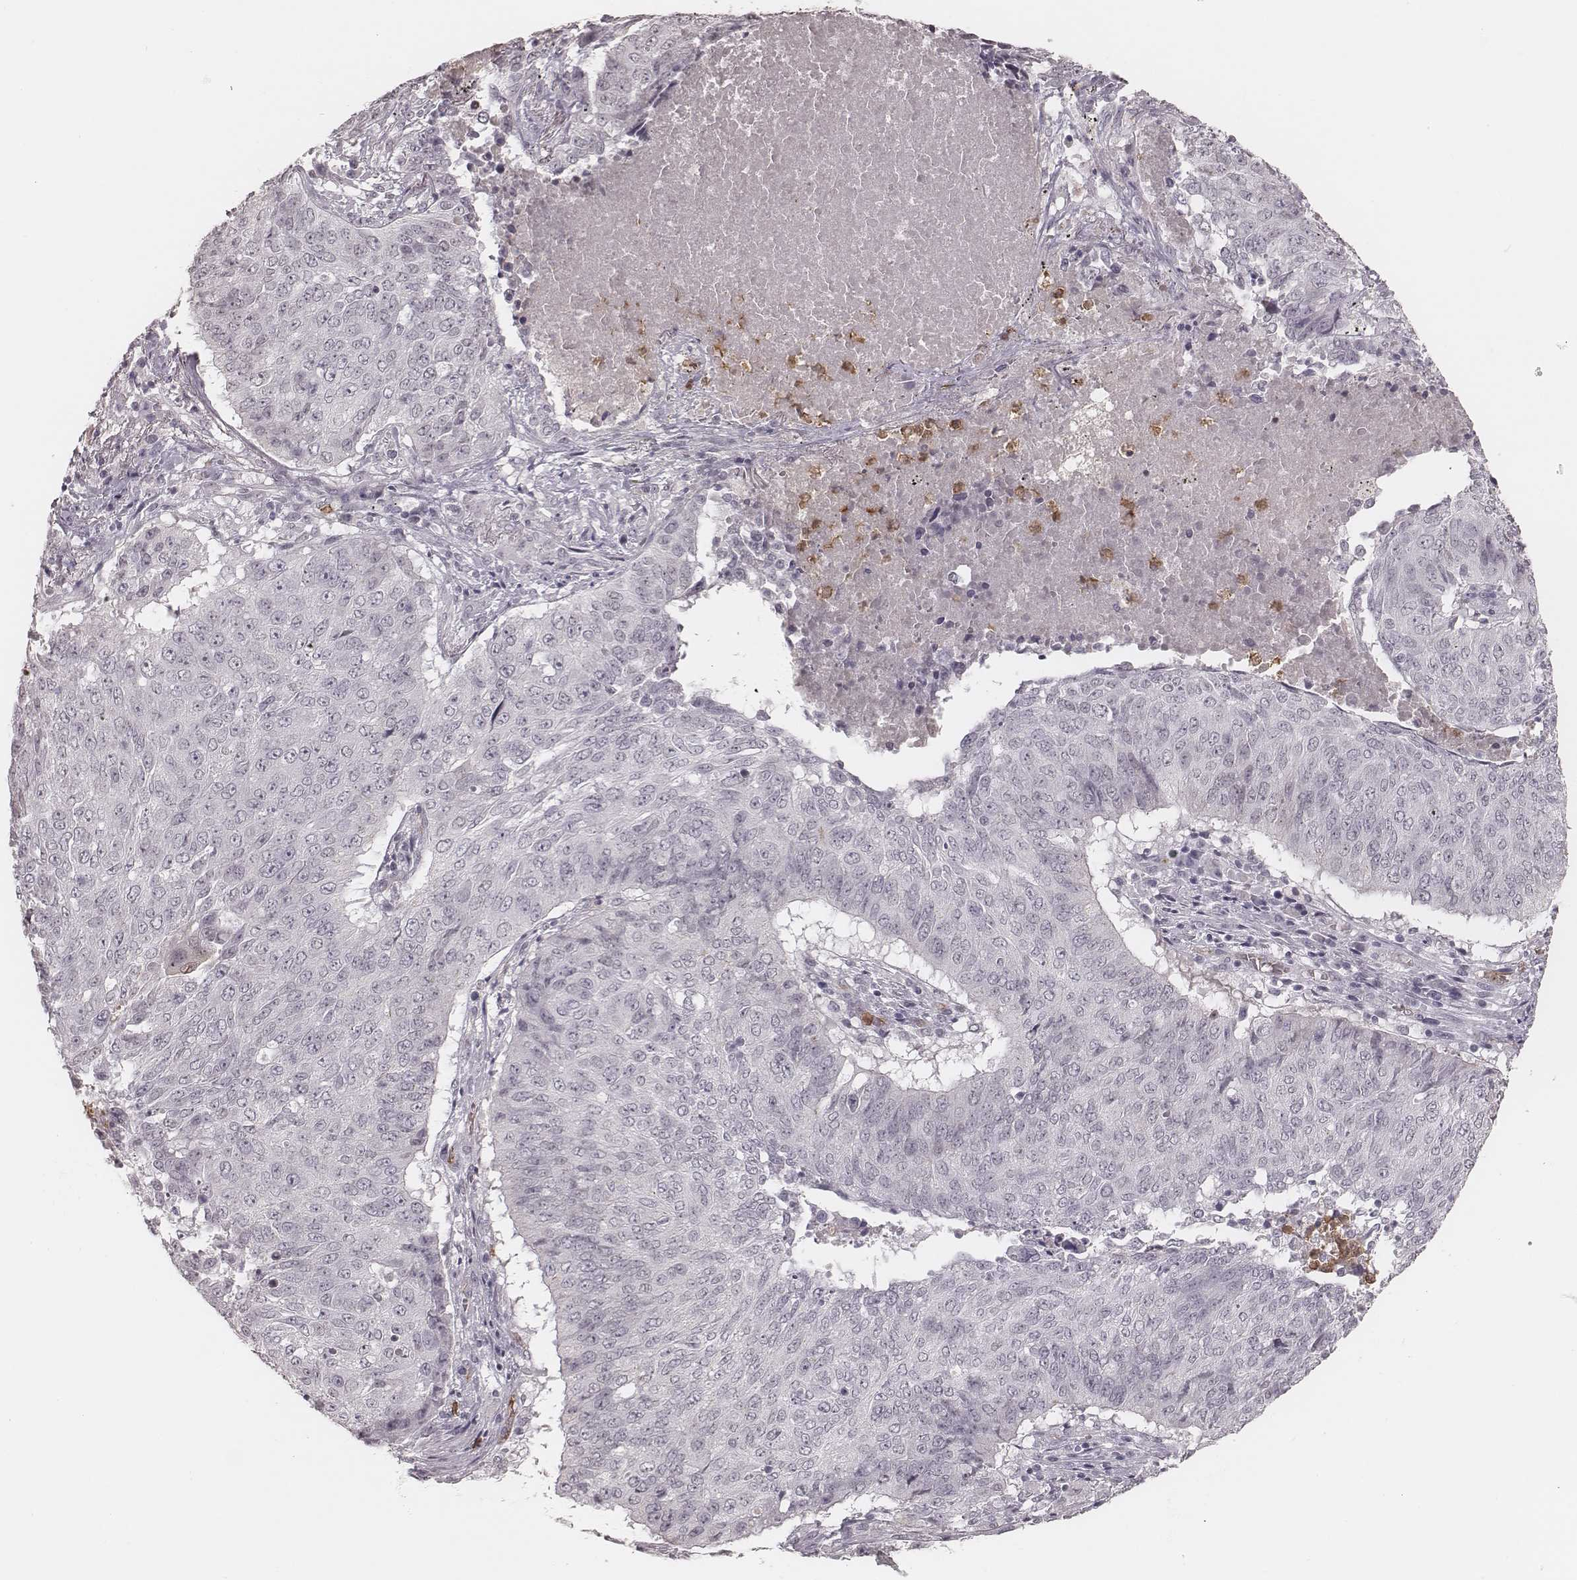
{"staining": {"intensity": "negative", "quantity": "none", "location": "none"}, "tissue": "lung cancer", "cell_type": "Tumor cells", "image_type": "cancer", "snomed": [{"axis": "morphology", "description": "Normal tissue, NOS"}, {"axis": "morphology", "description": "Squamous cell carcinoma, NOS"}, {"axis": "topography", "description": "Bronchus"}, {"axis": "topography", "description": "Lung"}], "caption": "IHC of lung squamous cell carcinoma shows no positivity in tumor cells.", "gene": "KITLG", "patient": {"sex": "male", "age": 64}}